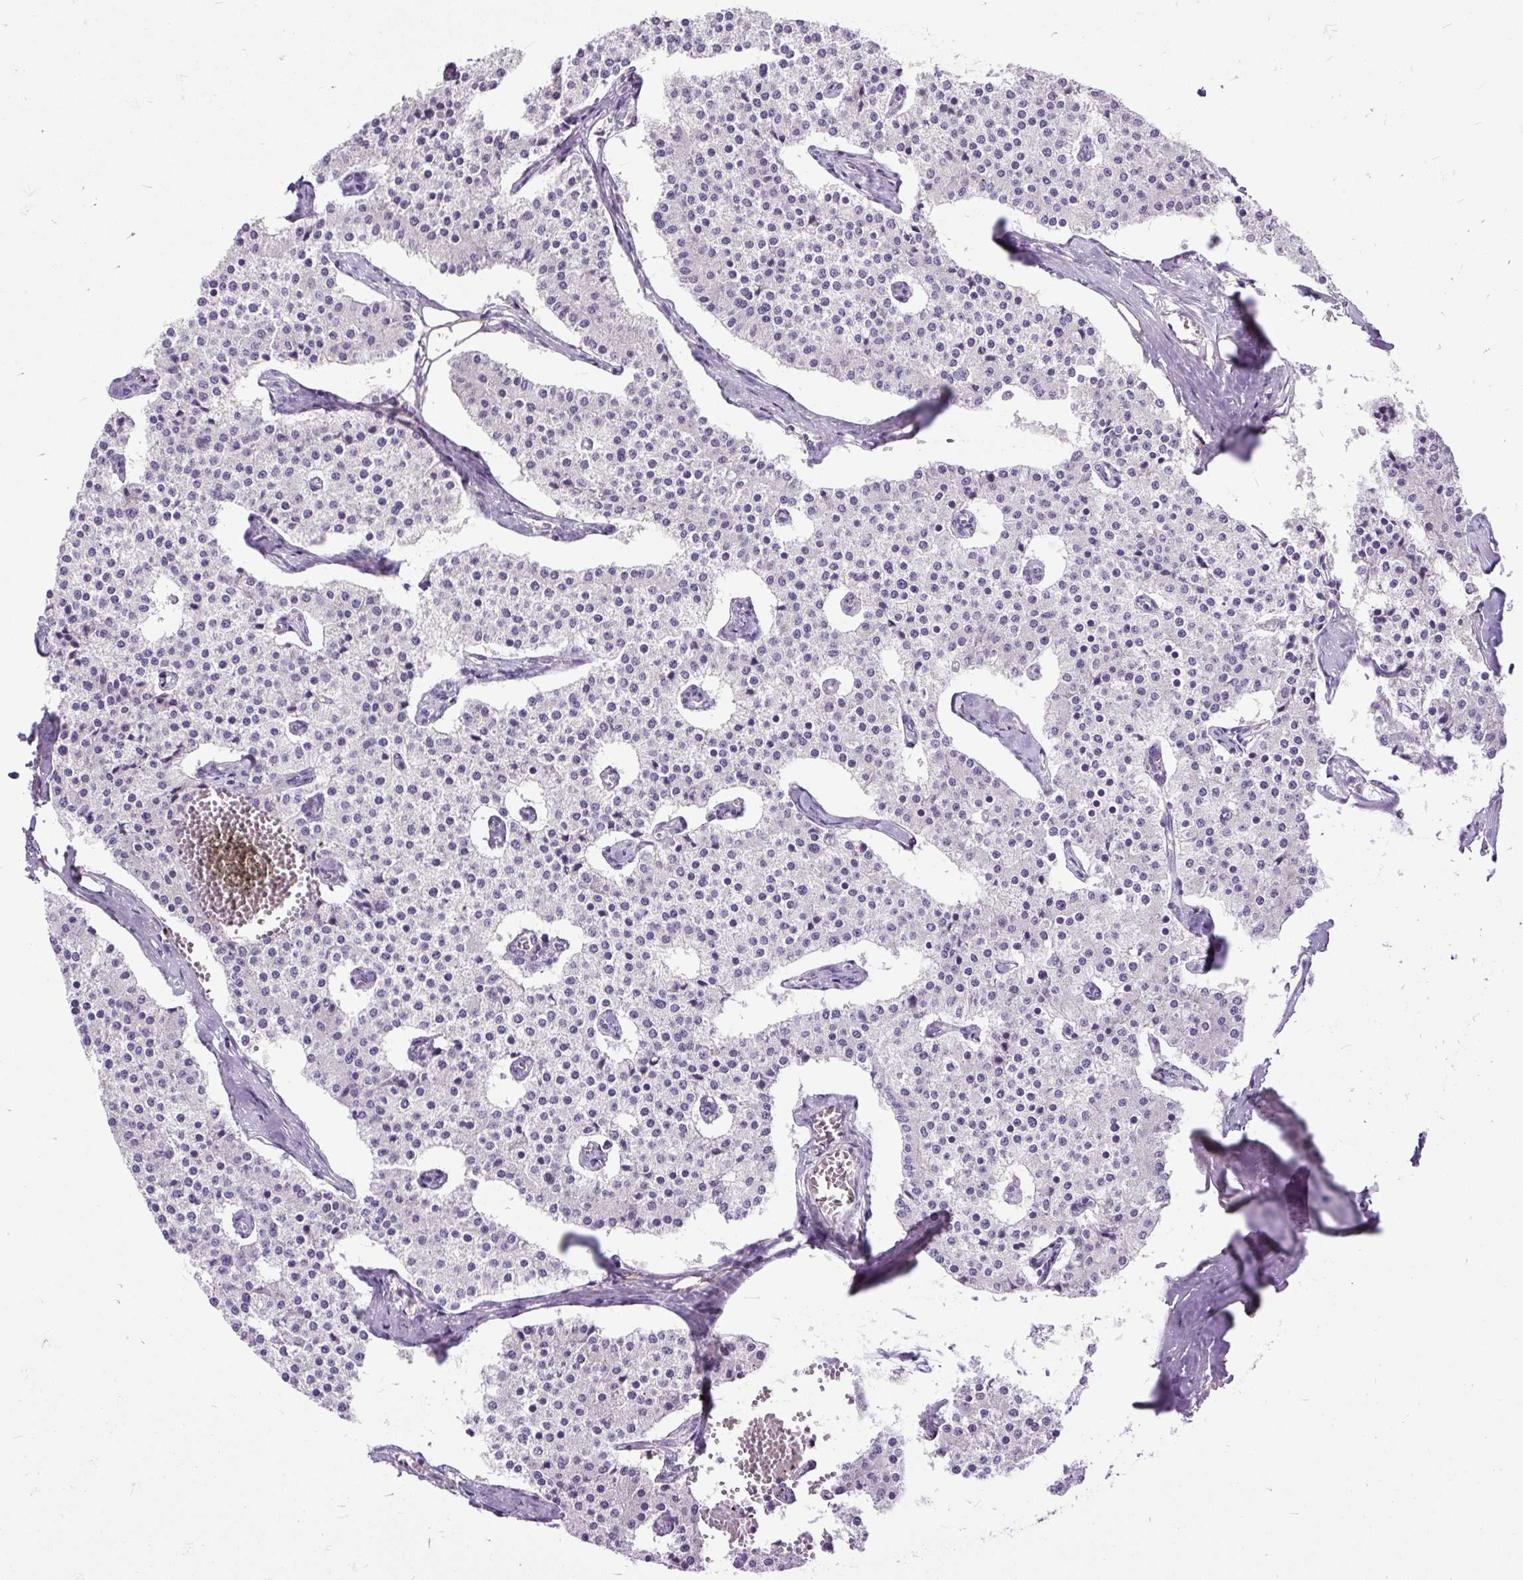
{"staining": {"intensity": "negative", "quantity": "none", "location": "none"}, "tissue": "carcinoid", "cell_type": "Tumor cells", "image_type": "cancer", "snomed": [{"axis": "morphology", "description": "Carcinoid, malignant, NOS"}, {"axis": "topography", "description": "Colon"}], "caption": "Tumor cells show no significant protein expression in carcinoid.", "gene": "KRTAP20-3", "patient": {"sex": "female", "age": 52}}